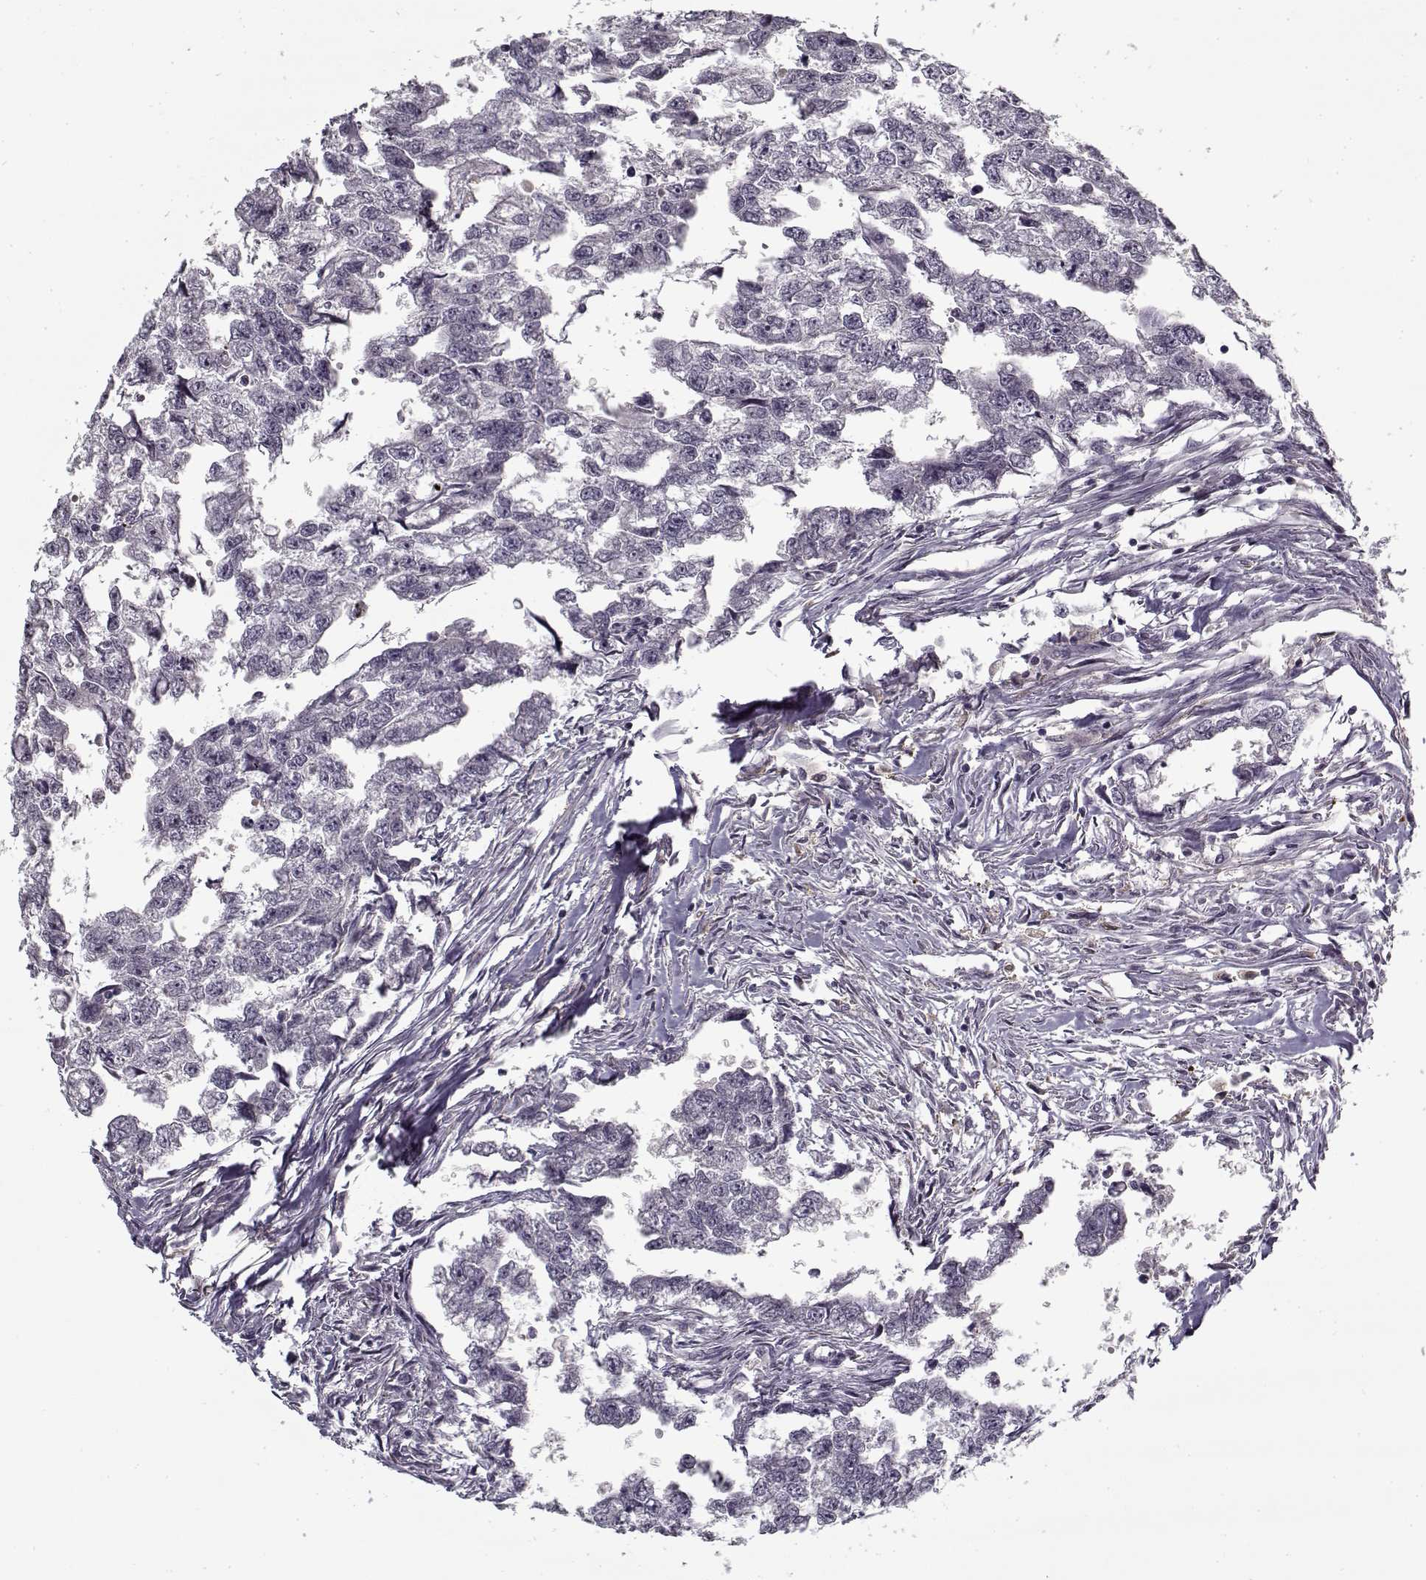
{"staining": {"intensity": "negative", "quantity": "none", "location": "none"}, "tissue": "testis cancer", "cell_type": "Tumor cells", "image_type": "cancer", "snomed": [{"axis": "morphology", "description": "Carcinoma, Embryonal, NOS"}, {"axis": "morphology", "description": "Teratoma, malignant, NOS"}, {"axis": "topography", "description": "Testis"}], "caption": "Tumor cells show no significant positivity in teratoma (malignant) (testis).", "gene": "LAMA2", "patient": {"sex": "male", "age": 44}}